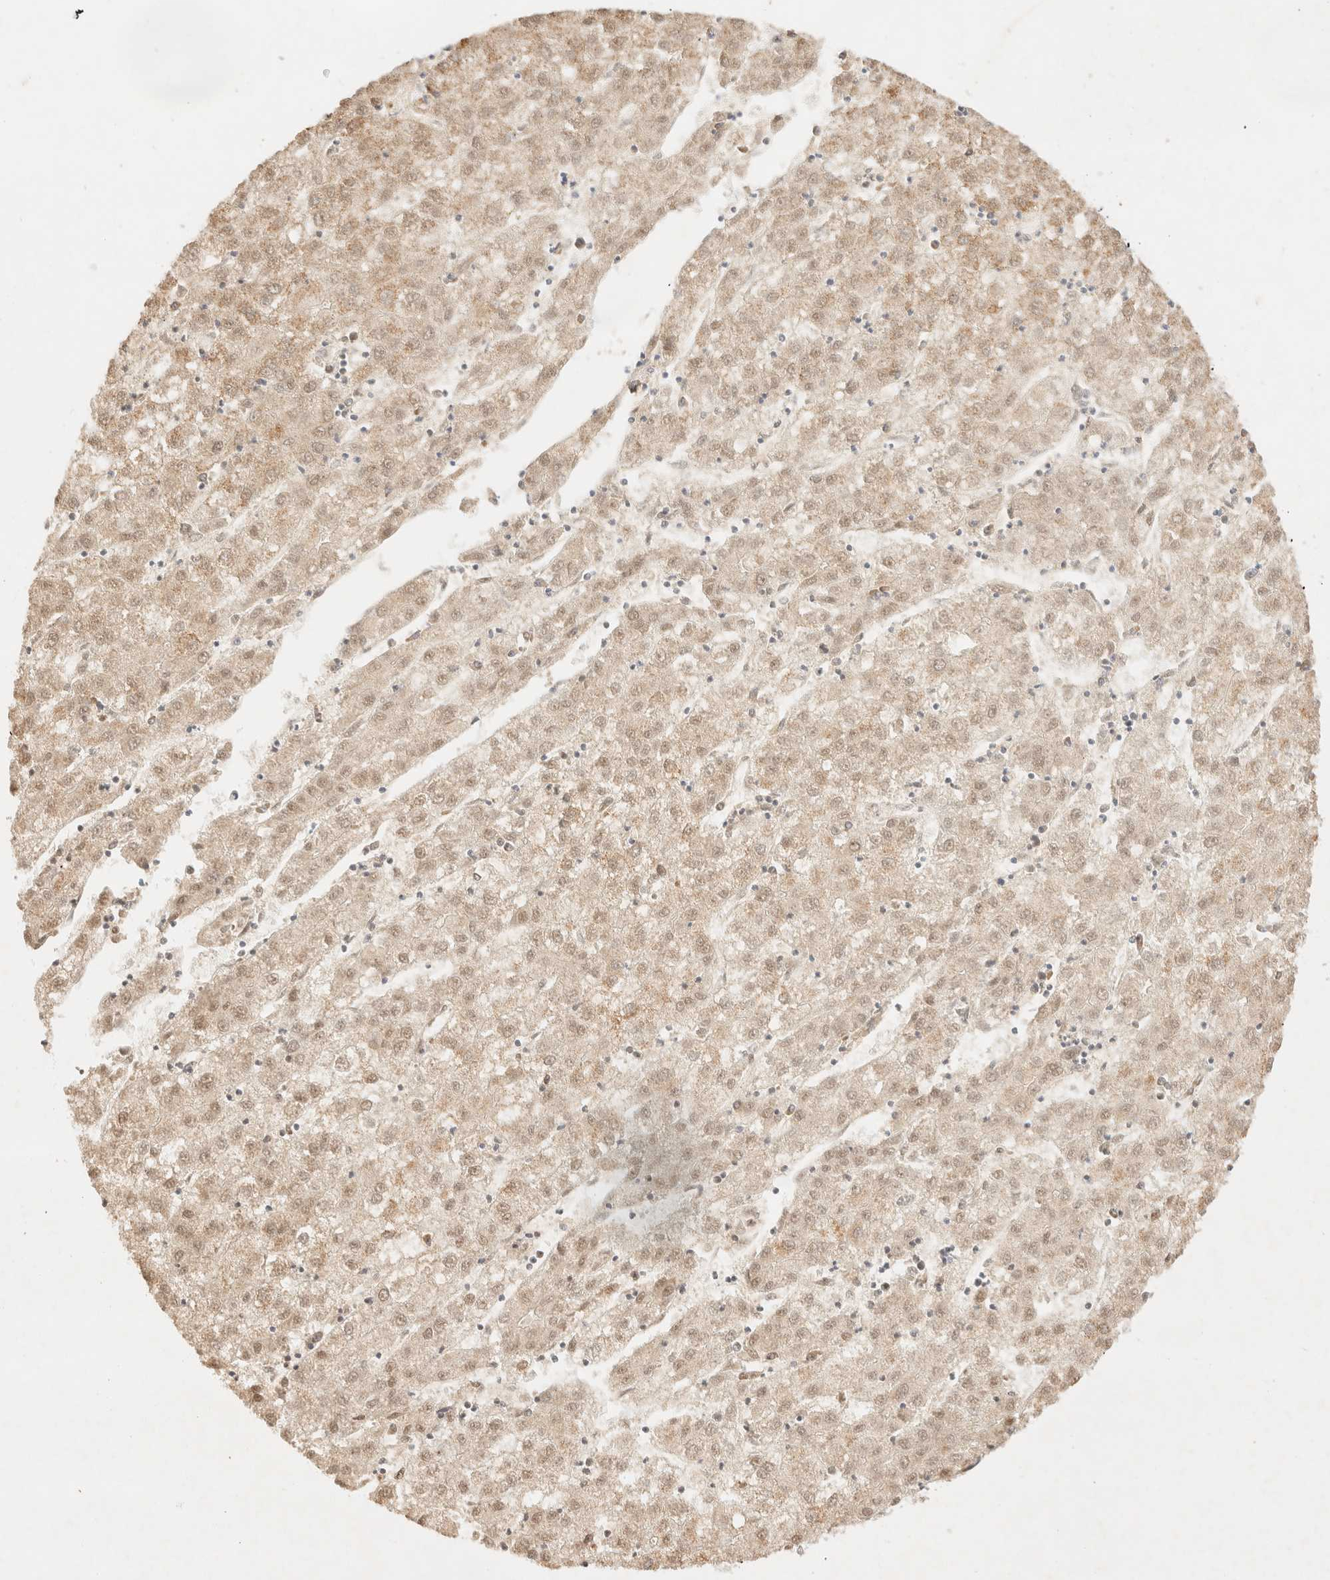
{"staining": {"intensity": "weak", "quantity": ">75%", "location": "nuclear"}, "tissue": "liver cancer", "cell_type": "Tumor cells", "image_type": "cancer", "snomed": [{"axis": "morphology", "description": "Carcinoma, Hepatocellular, NOS"}, {"axis": "topography", "description": "Liver"}], "caption": "Liver cancer (hepatocellular carcinoma) tissue reveals weak nuclear staining in approximately >75% of tumor cells, visualized by immunohistochemistry. Using DAB (brown) and hematoxylin (blue) stains, captured at high magnification using brightfield microscopy.", "gene": "ZNF768", "patient": {"sex": "male", "age": 72}}